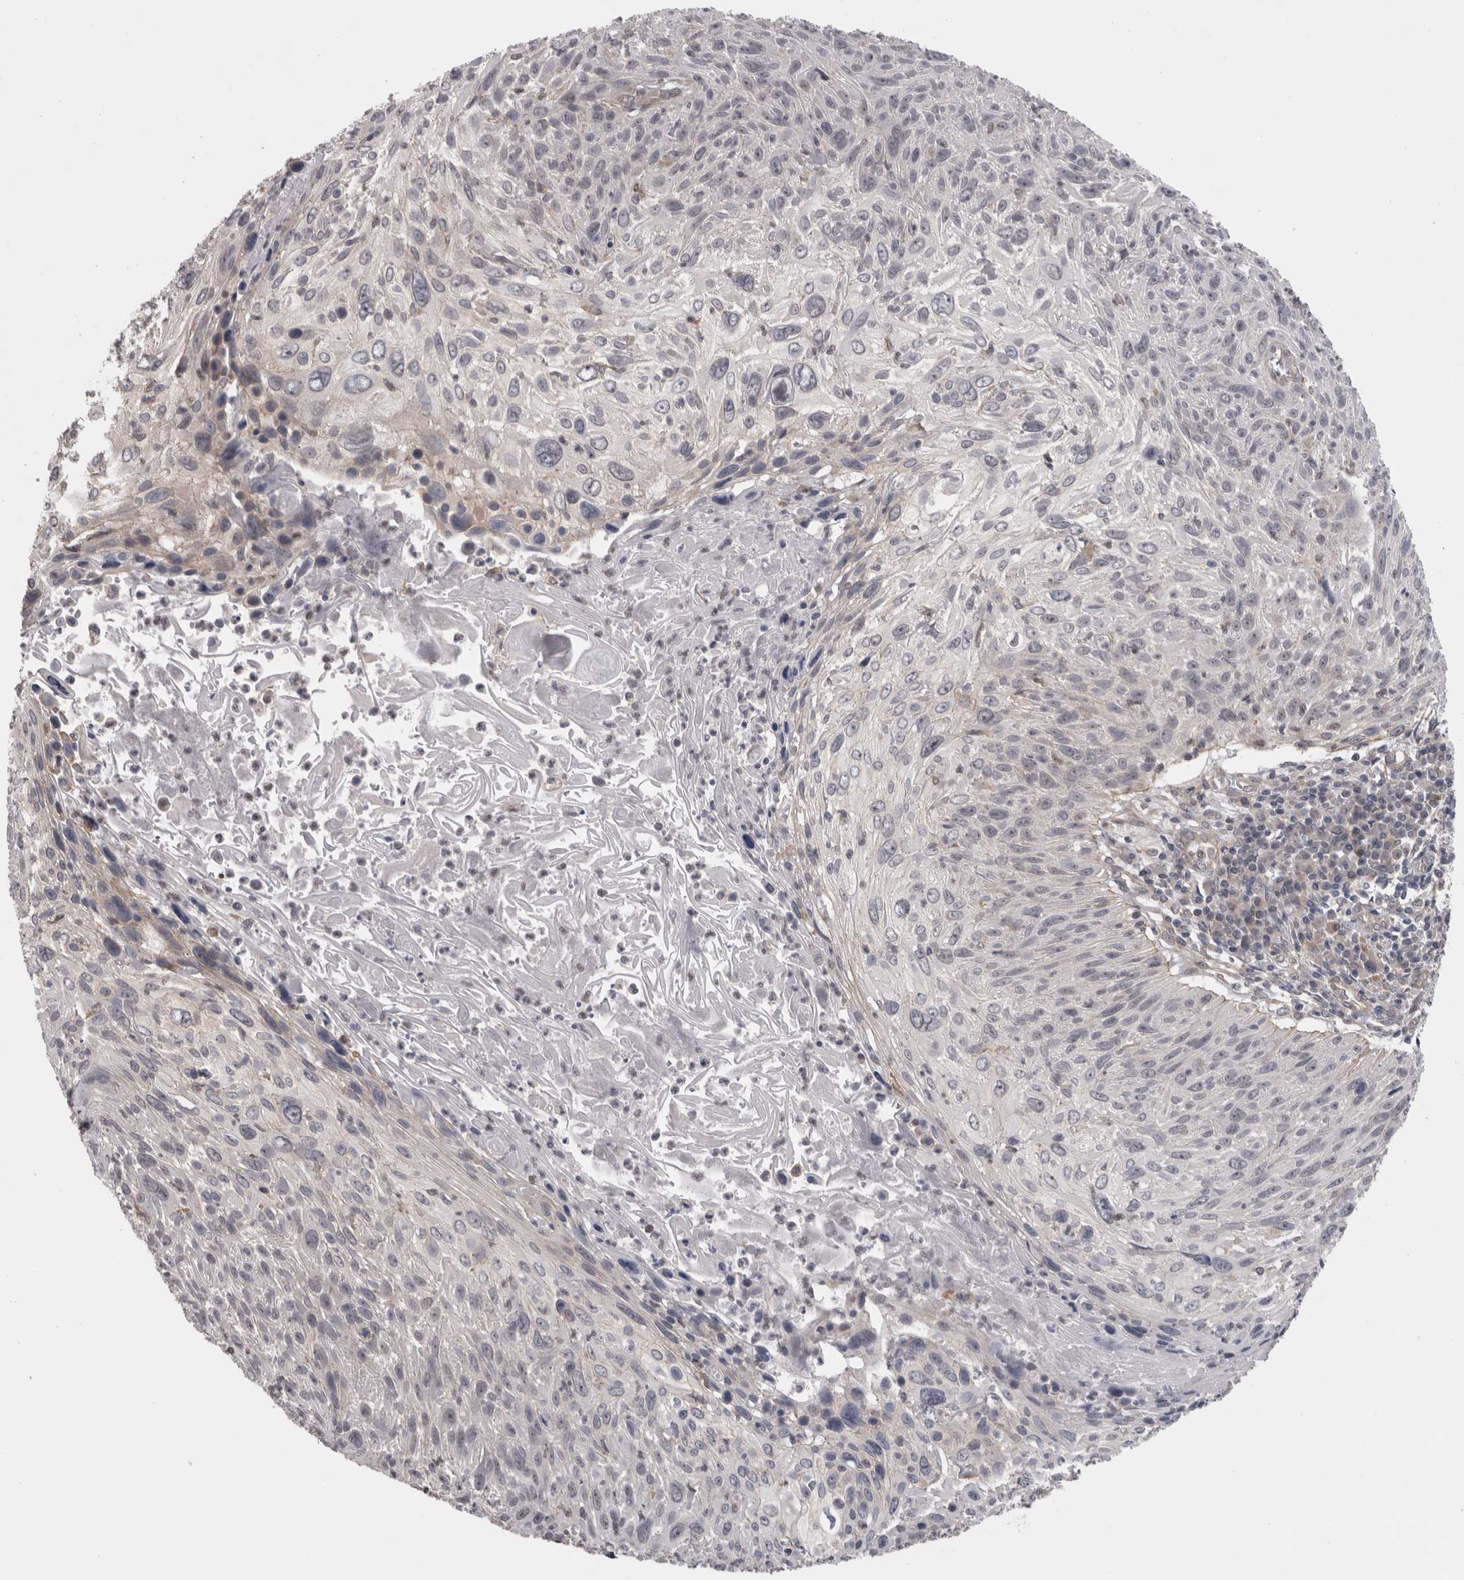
{"staining": {"intensity": "negative", "quantity": "none", "location": "none"}, "tissue": "cervical cancer", "cell_type": "Tumor cells", "image_type": "cancer", "snomed": [{"axis": "morphology", "description": "Squamous cell carcinoma, NOS"}, {"axis": "topography", "description": "Cervix"}], "caption": "DAB (3,3'-diaminobenzidine) immunohistochemical staining of cervical cancer shows no significant positivity in tumor cells.", "gene": "RMDN1", "patient": {"sex": "female", "age": 51}}